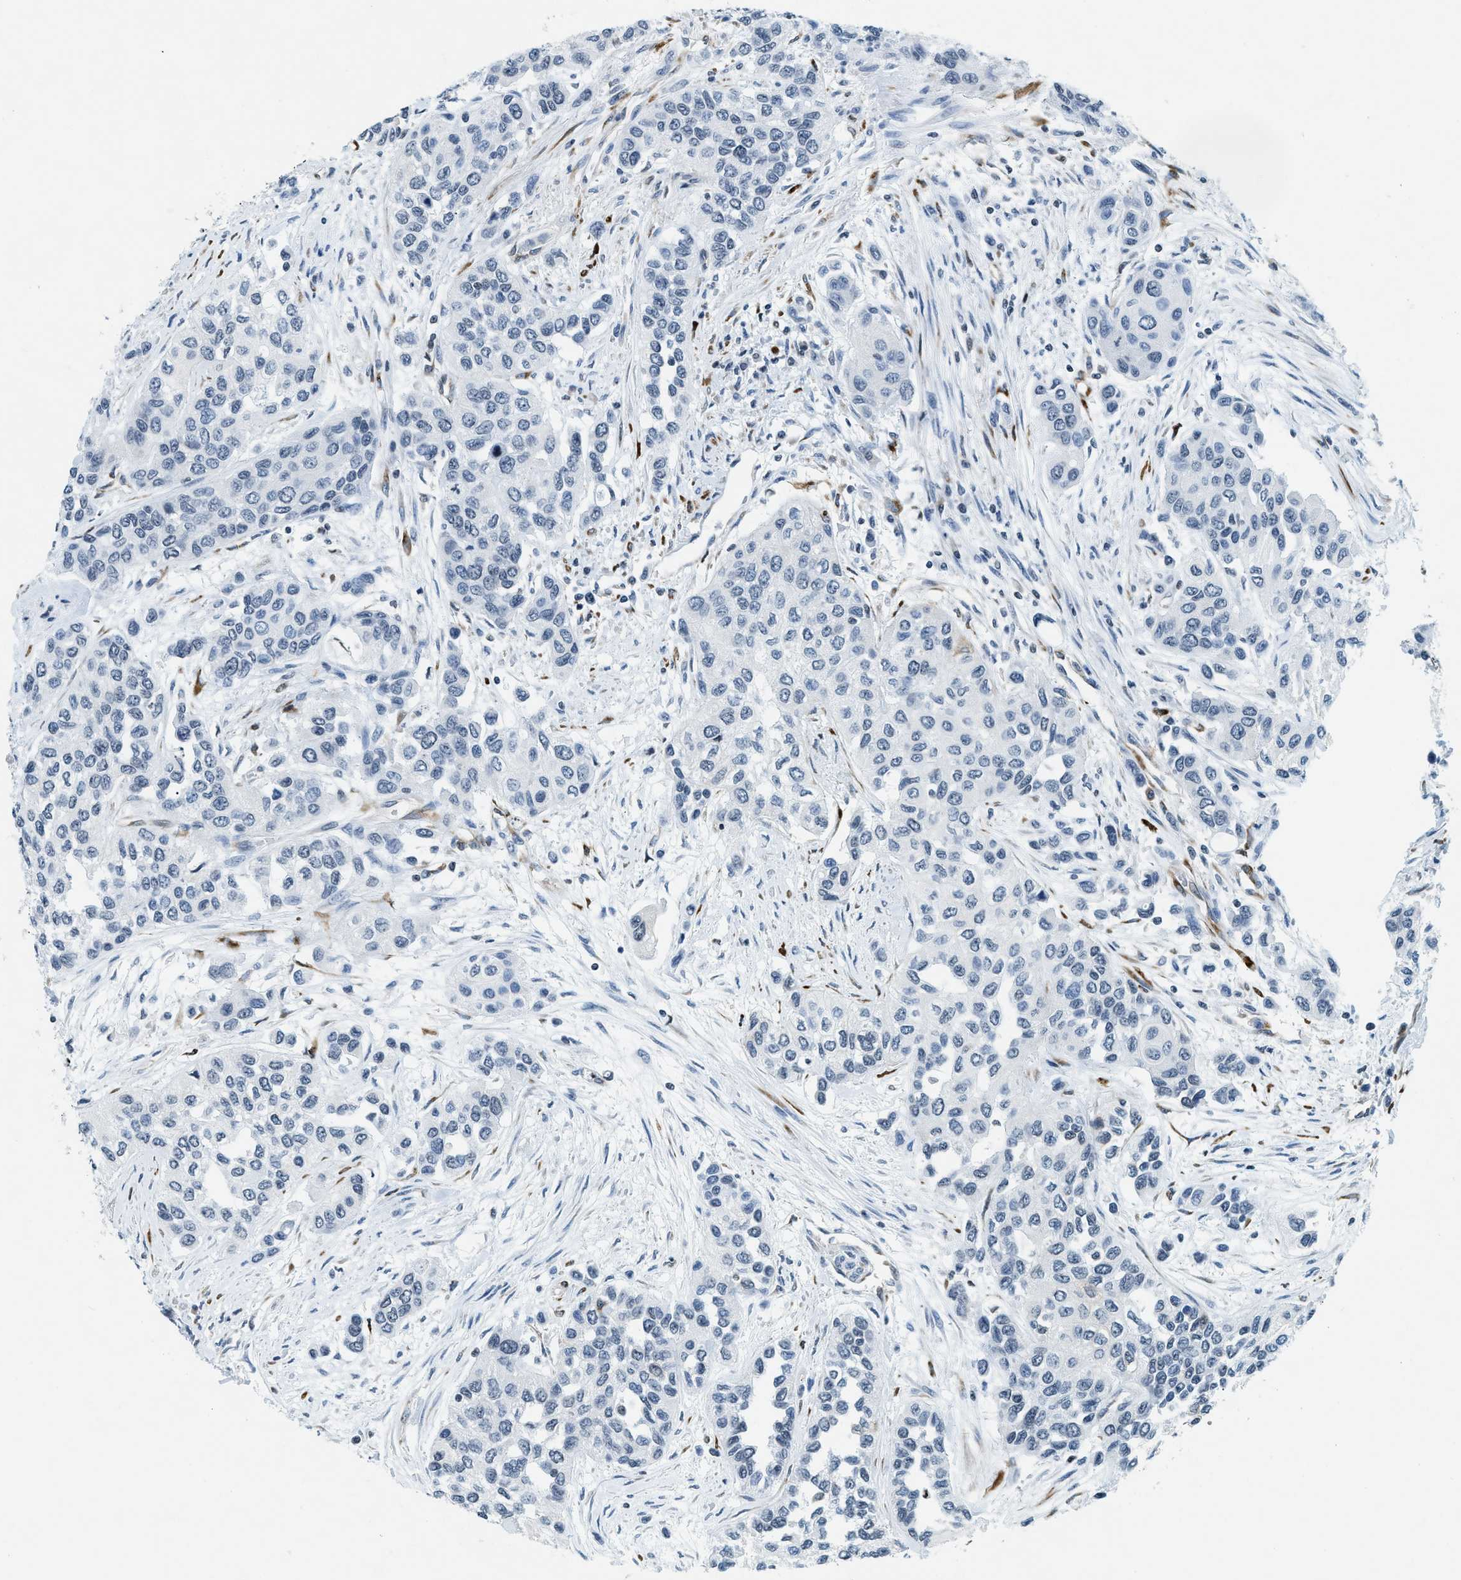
{"staining": {"intensity": "negative", "quantity": "none", "location": "none"}, "tissue": "urothelial cancer", "cell_type": "Tumor cells", "image_type": "cancer", "snomed": [{"axis": "morphology", "description": "Urothelial carcinoma, High grade"}, {"axis": "topography", "description": "Urinary bladder"}], "caption": "Urothelial cancer was stained to show a protein in brown. There is no significant expression in tumor cells.", "gene": "UVRAG", "patient": {"sex": "female", "age": 56}}